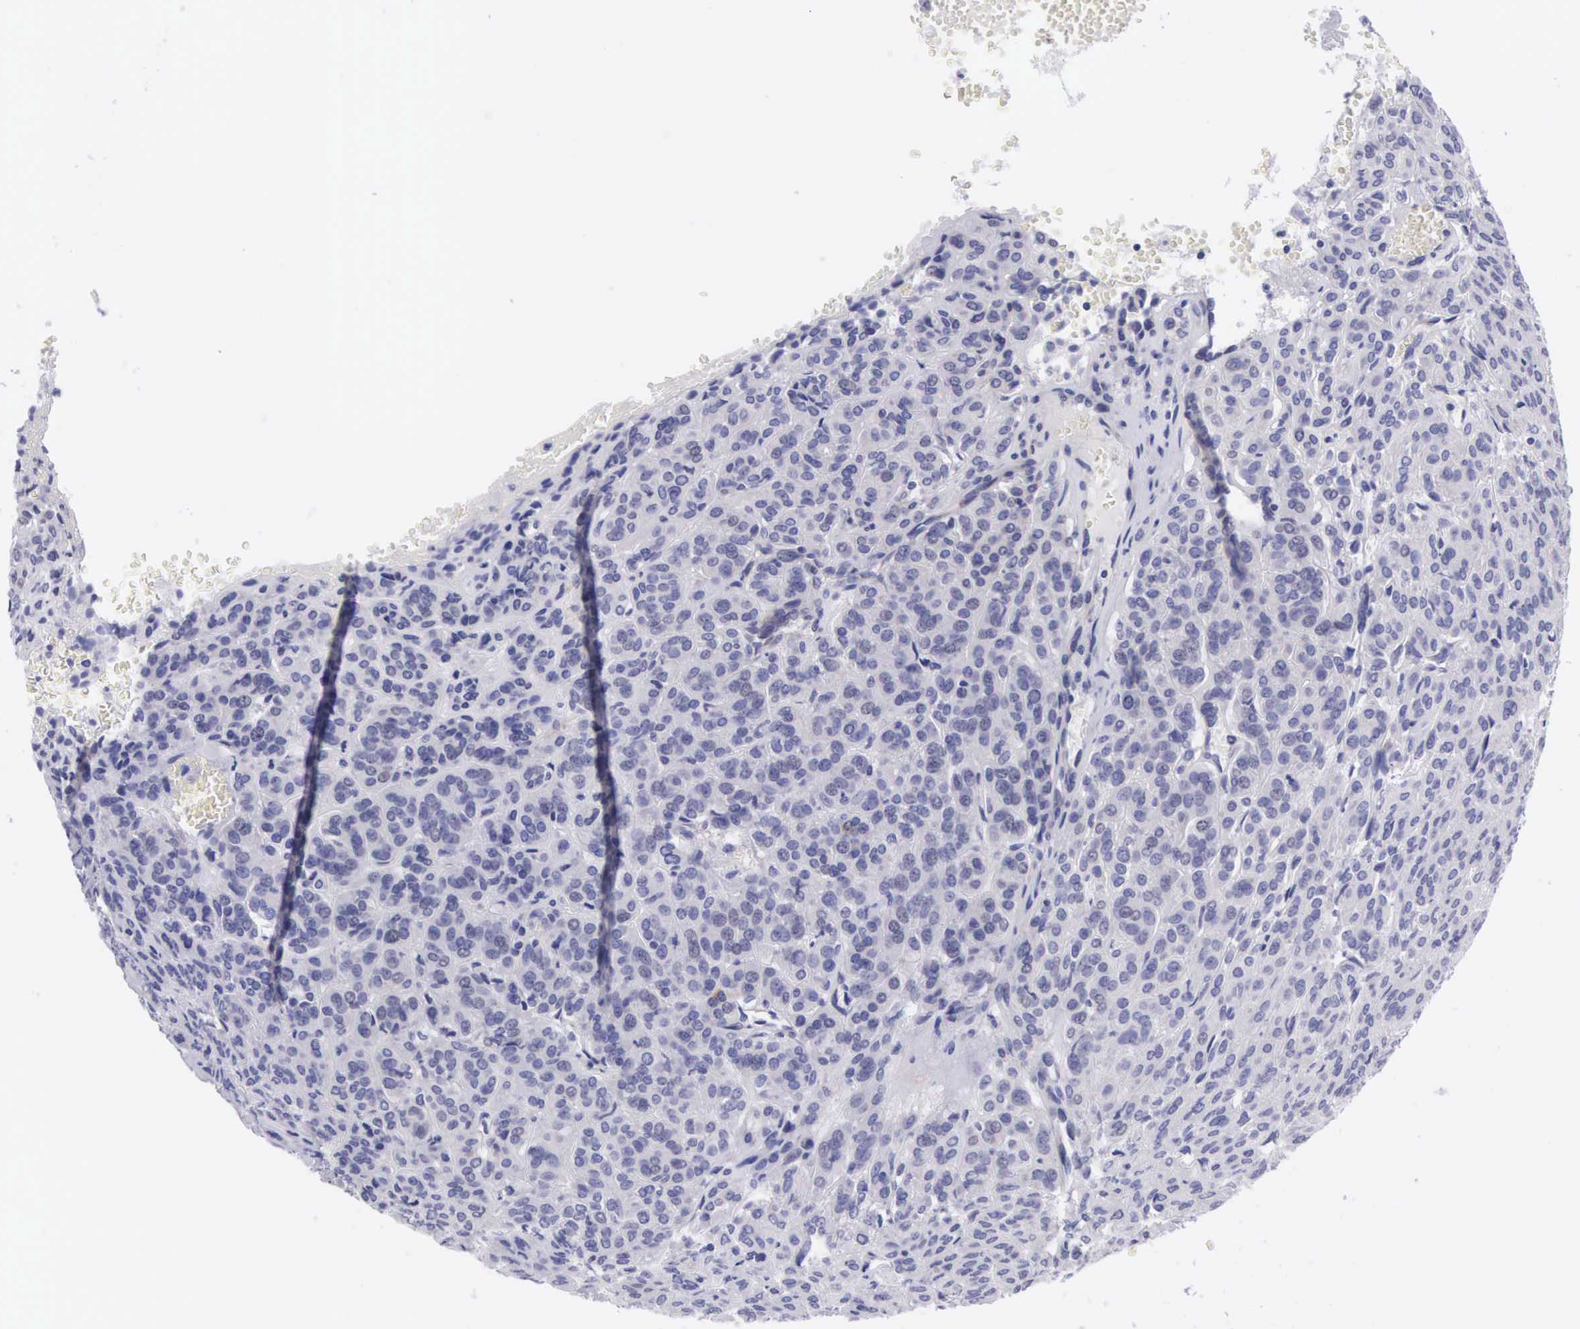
{"staining": {"intensity": "negative", "quantity": "none", "location": "none"}, "tissue": "thyroid cancer", "cell_type": "Tumor cells", "image_type": "cancer", "snomed": [{"axis": "morphology", "description": "Follicular adenoma carcinoma, NOS"}, {"axis": "topography", "description": "Thyroid gland"}], "caption": "IHC of follicular adenoma carcinoma (thyroid) exhibits no expression in tumor cells. The staining was performed using DAB to visualize the protein expression in brown, while the nuclei were stained in blue with hematoxylin (Magnification: 20x).", "gene": "SOX11", "patient": {"sex": "female", "age": 71}}